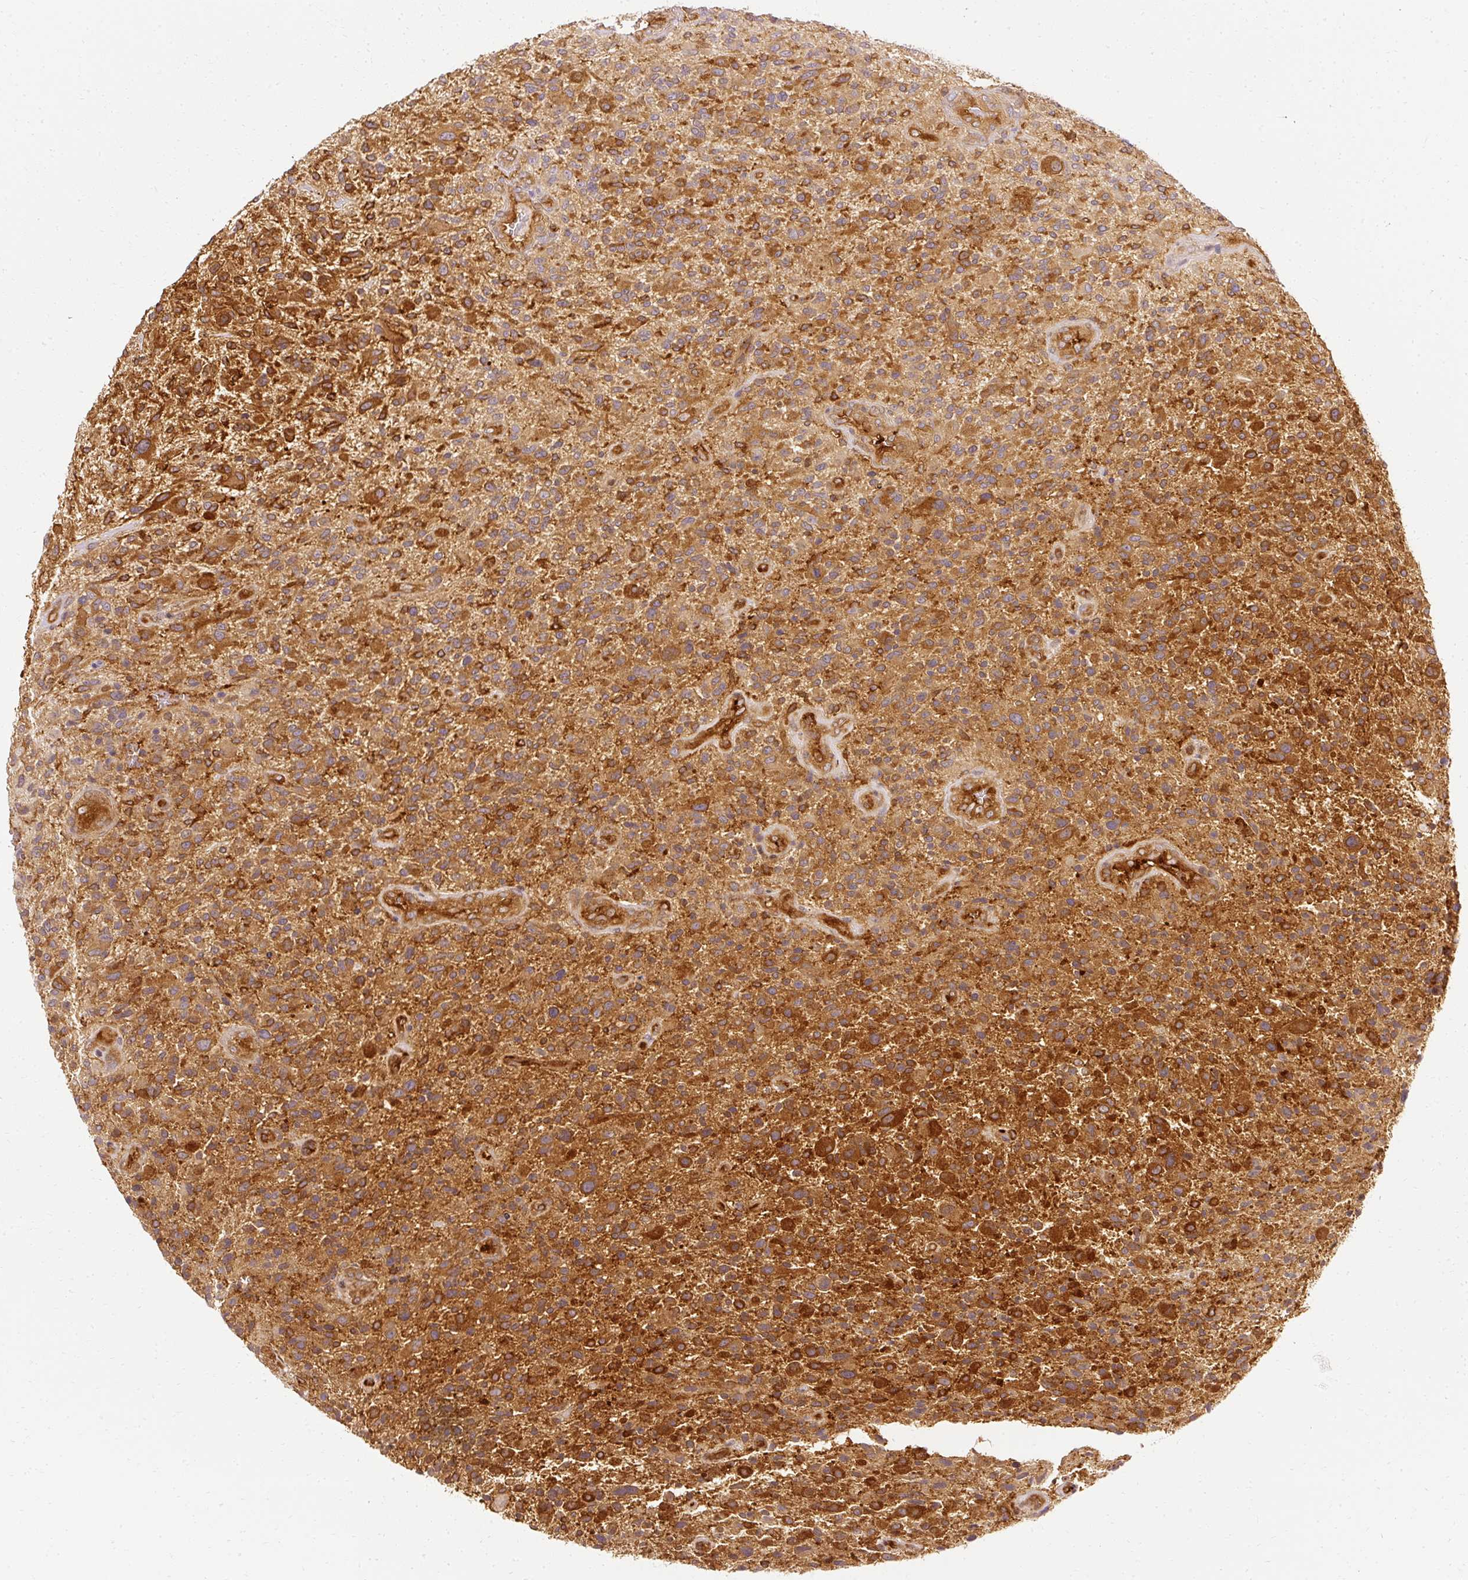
{"staining": {"intensity": "strong", "quantity": ">75%", "location": "cytoplasmic/membranous"}, "tissue": "glioma", "cell_type": "Tumor cells", "image_type": "cancer", "snomed": [{"axis": "morphology", "description": "Glioma, malignant, High grade"}, {"axis": "topography", "description": "Brain"}], "caption": "This image displays immunohistochemistry (IHC) staining of malignant high-grade glioma, with high strong cytoplasmic/membranous staining in approximately >75% of tumor cells.", "gene": "ARMH3", "patient": {"sex": "male", "age": 47}}